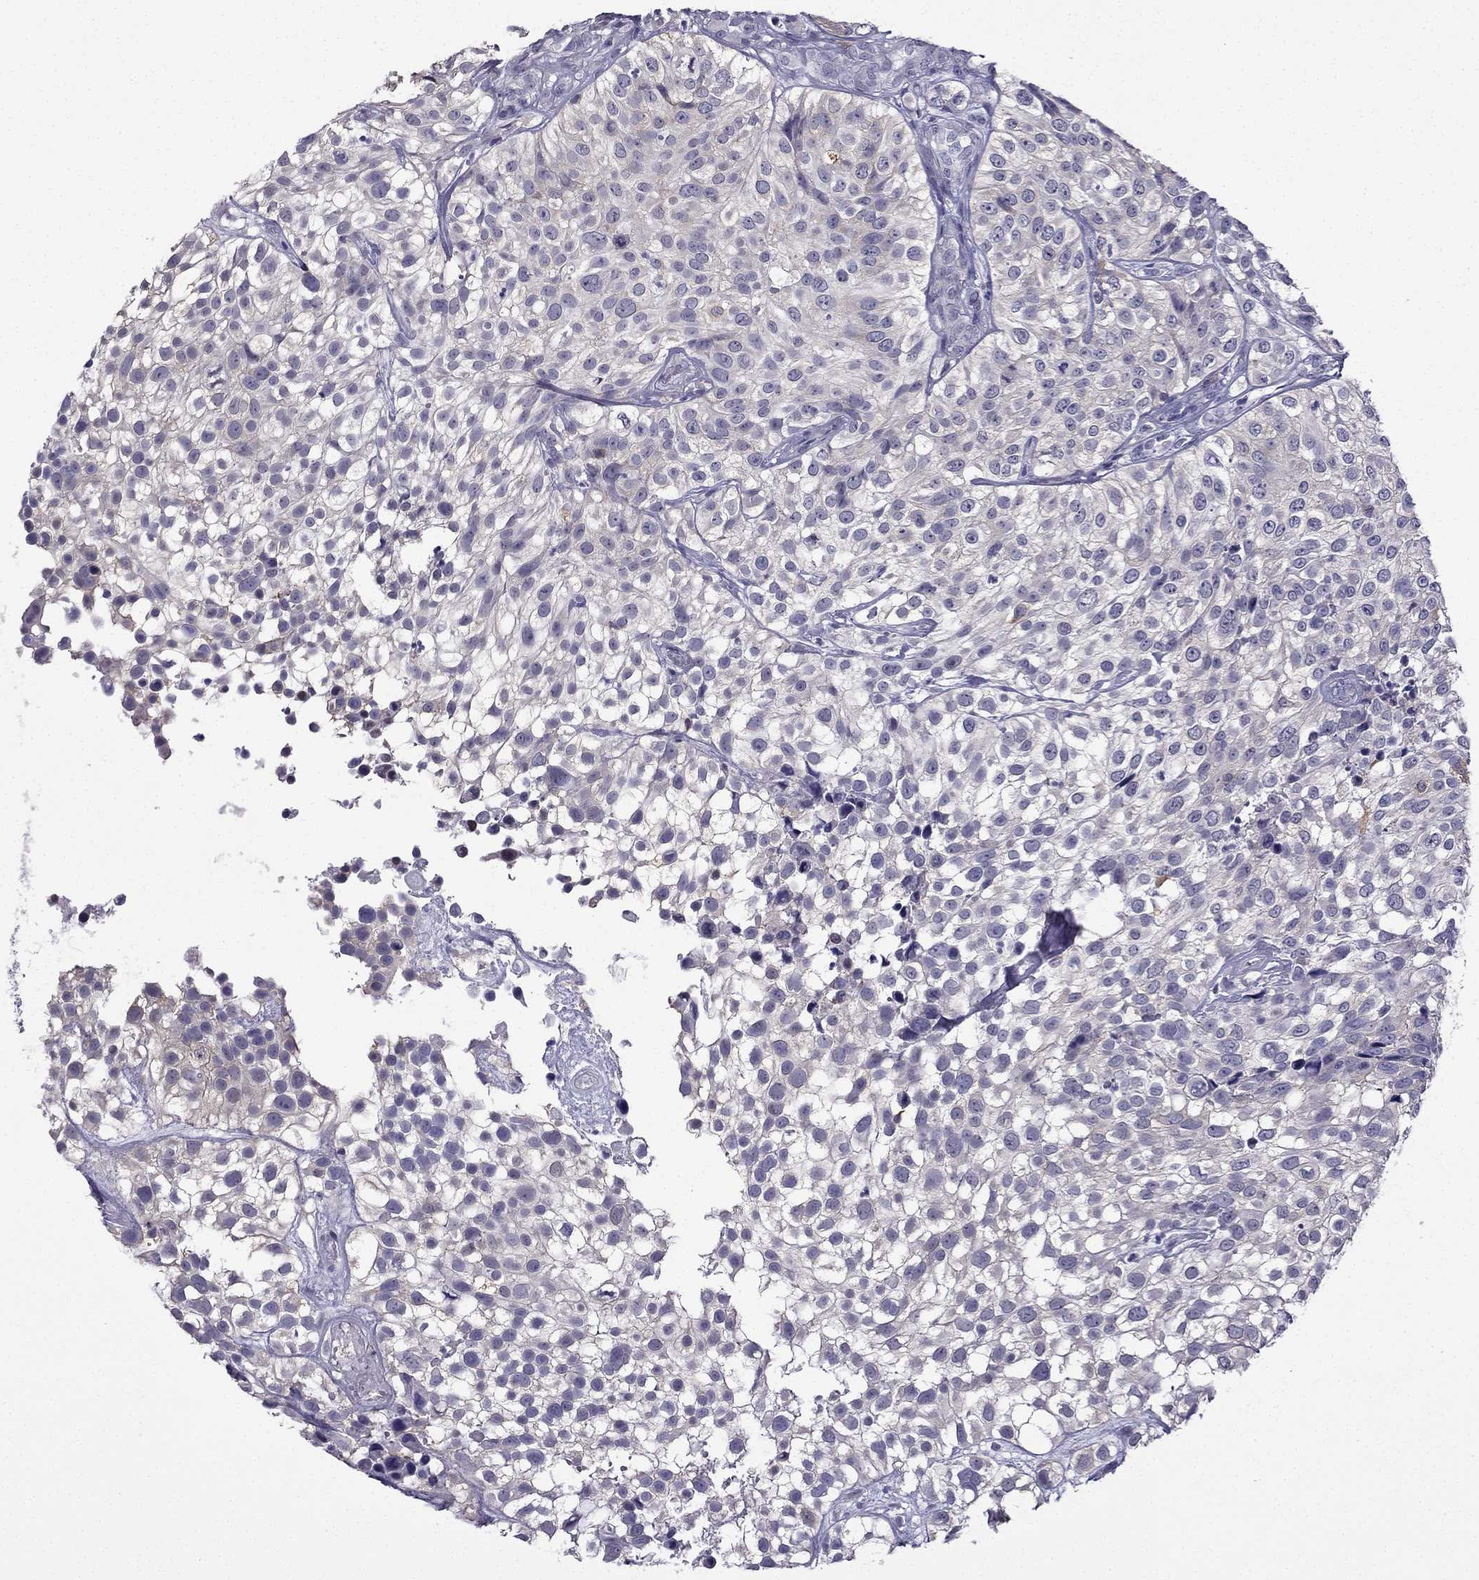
{"staining": {"intensity": "negative", "quantity": "none", "location": "none"}, "tissue": "urothelial cancer", "cell_type": "Tumor cells", "image_type": "cancer", "snomed": [{"axis": "morphology", "description": "Urothelial carcinoma, High grade"}, {"axis": "topography", "description": "Urinary bladder"}], "caption": "A high-resolution image shows IHC staining of urothelial carcinoma (high-grade), which demonstrates no significant expression in tumor cells. Nuclei are stained in blue.", "gene": "CCK", "patient": {"sex": "male", "age": 56}}